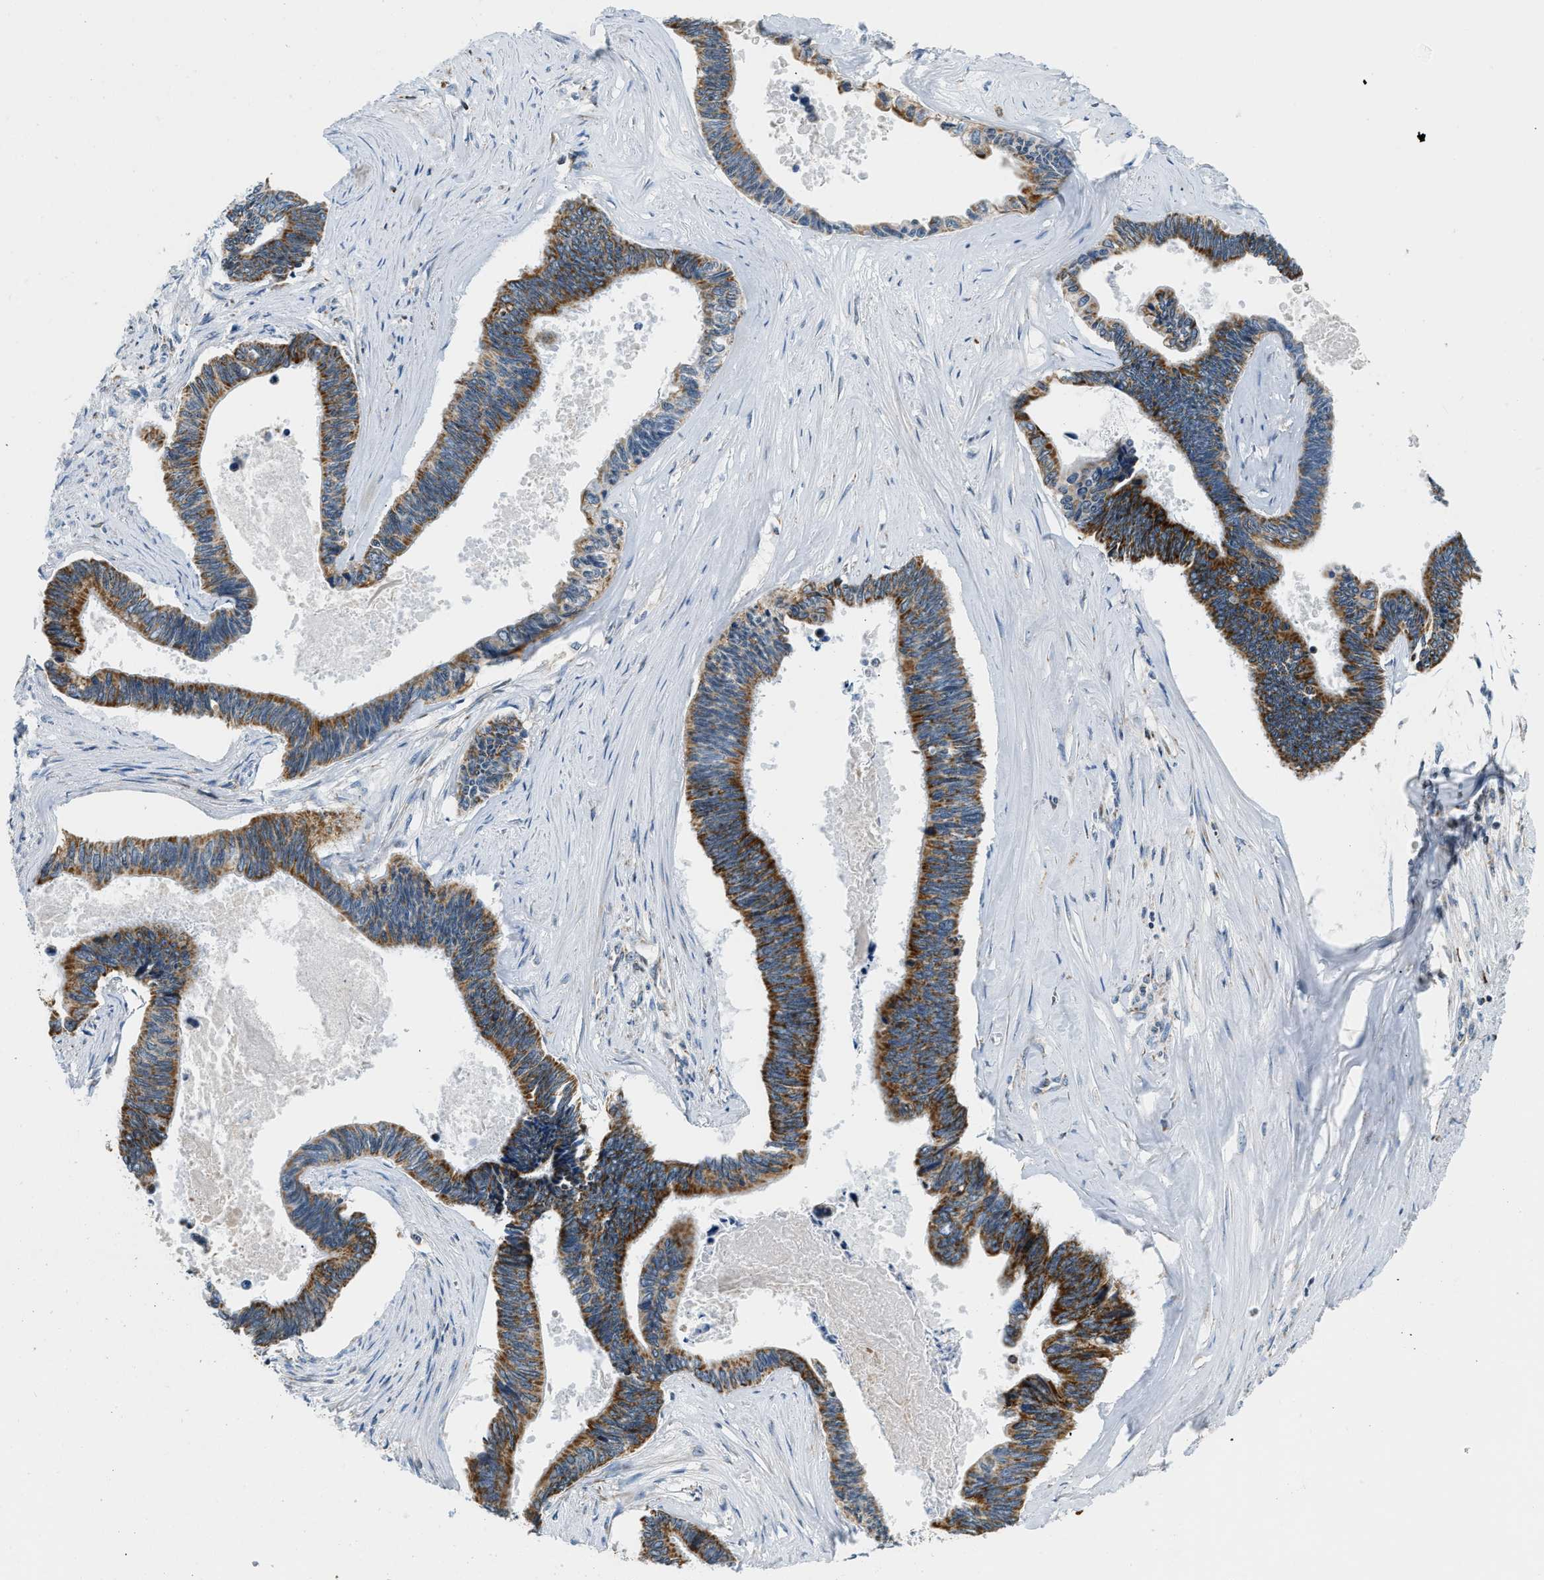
{"staining": {"intensity": "strong", "quantity": ">75%", "location": "cytoplasmic/membranous"}, "tissue": "pancreatic cancer", "cell_type": "Tumor cells", "image_type": "cancer", "snomed": [{"axis": "morphology", "description": "Adenocarcinoma, NOS"}, {"axis": "topography", "description": "Pancreas"}], "caption": "IHC (DAB) staining of human adenocarcinoma (pancreatic) exhibits strong cytoplasmic/membranous protein positivity in approximately >75% of tumor cells. The staining was performed using DAB (3,3'-diaminobenzidine) to visualize the protein expression in brown, while the nuclei were stained in blue with hematoxylin (Magnification: 20x).", "gene": "ACADVL", "patient": {"sex": "female", "age": 70}}